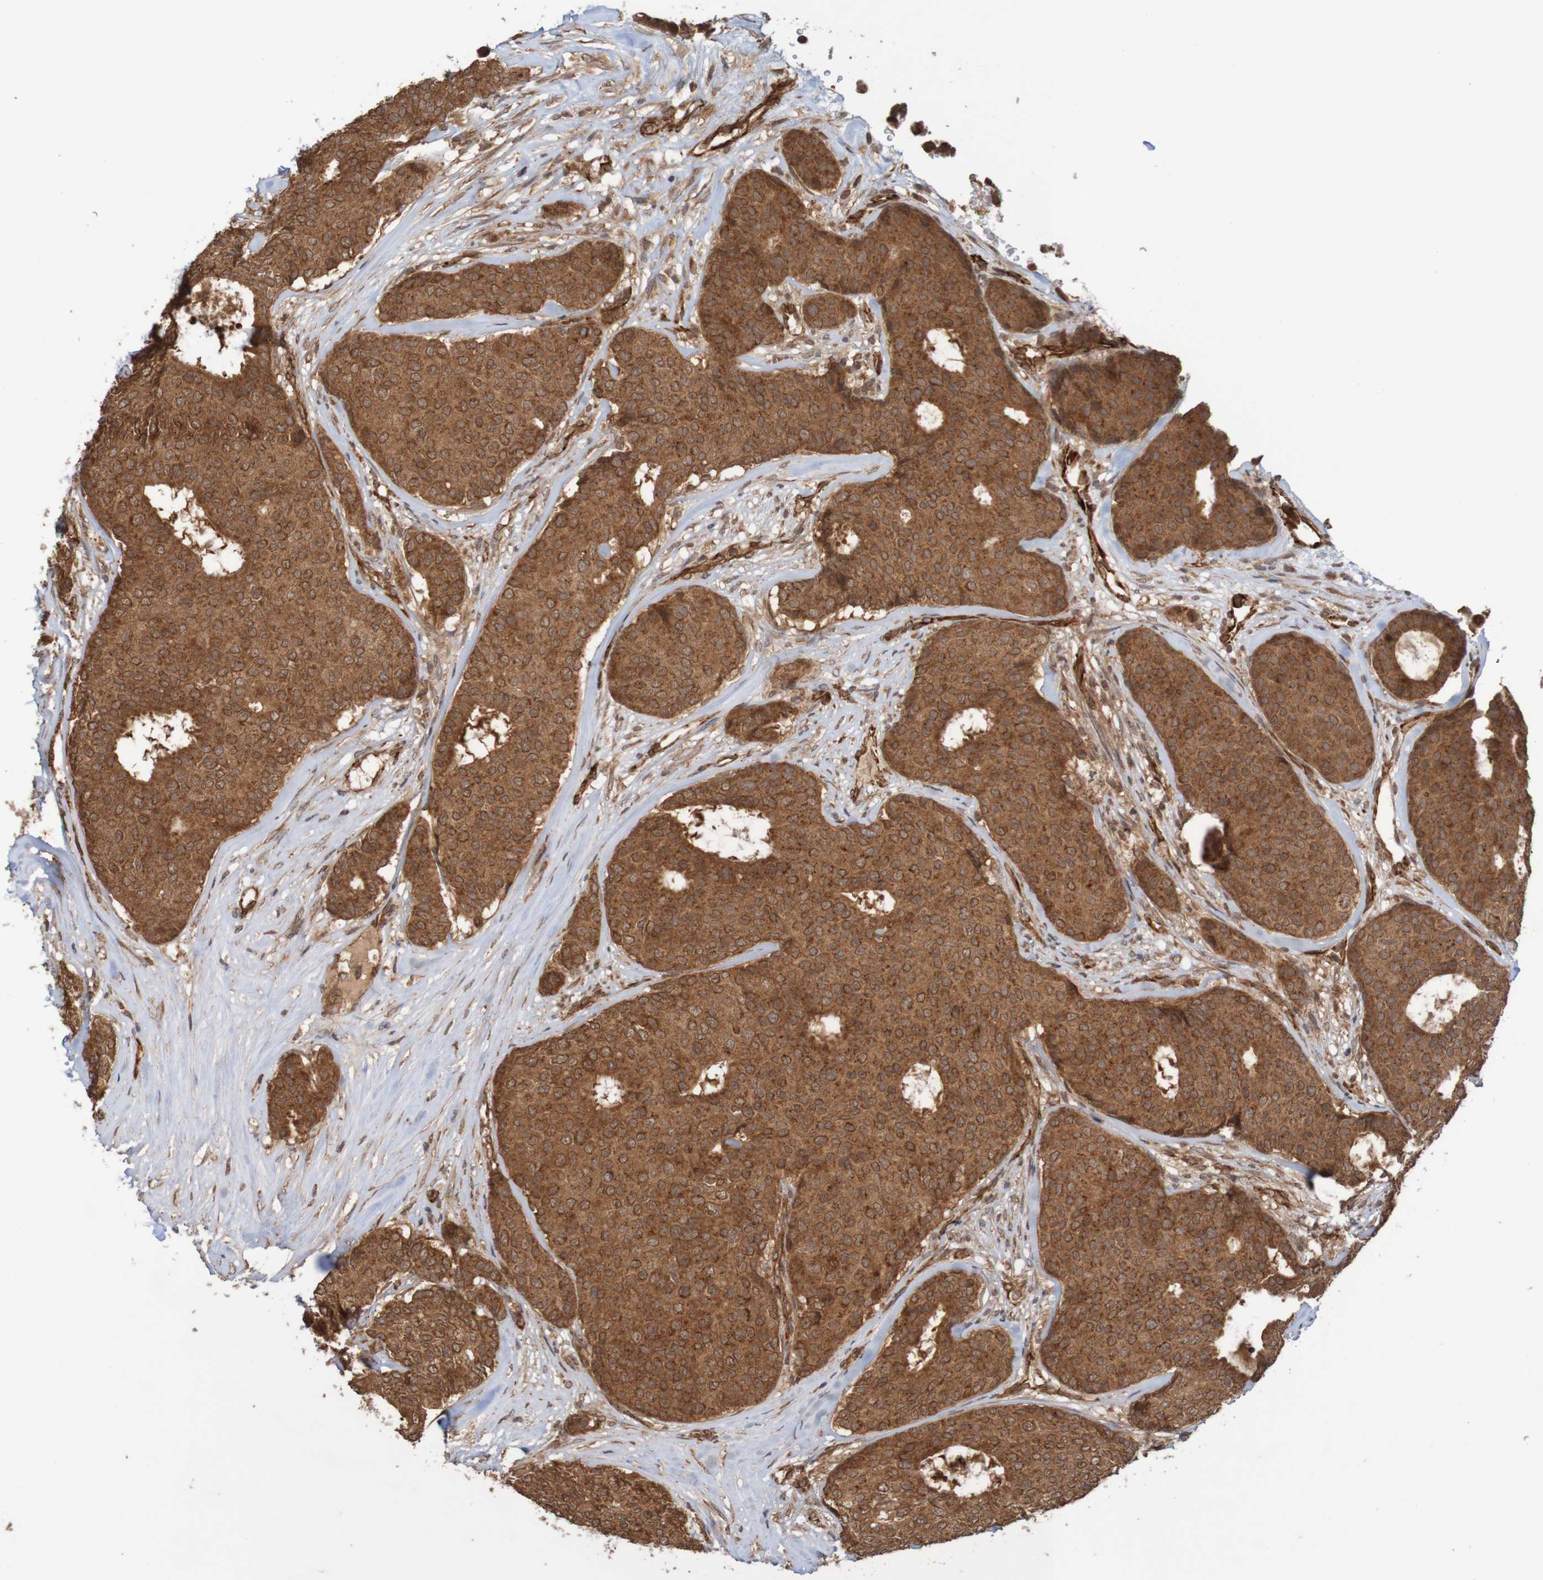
{"staining": {"intensity": "strong", "quantity": ">75%", "location": "cytoplasmic/membranous"}, "tissue": "breast cancer", "cell_type": "Tumor cells", "image_type": "cancer", "snomed": [{"axis": "morphology", "description": "Duct carcinoma"}, {"axis": "topography", "description": "Breast"}], "caption": "Breast cancer (invasive ductal carcinoma) tissue reveals strong cytoplasmic/membranous positivity in about >75% of tumor cells, visualized by immunohistochemistry. (Brightfield microscopy of DAB IHC at high magnification).", "gene": "MRPL52", "patient": {"sex": "female", "age": 75}}